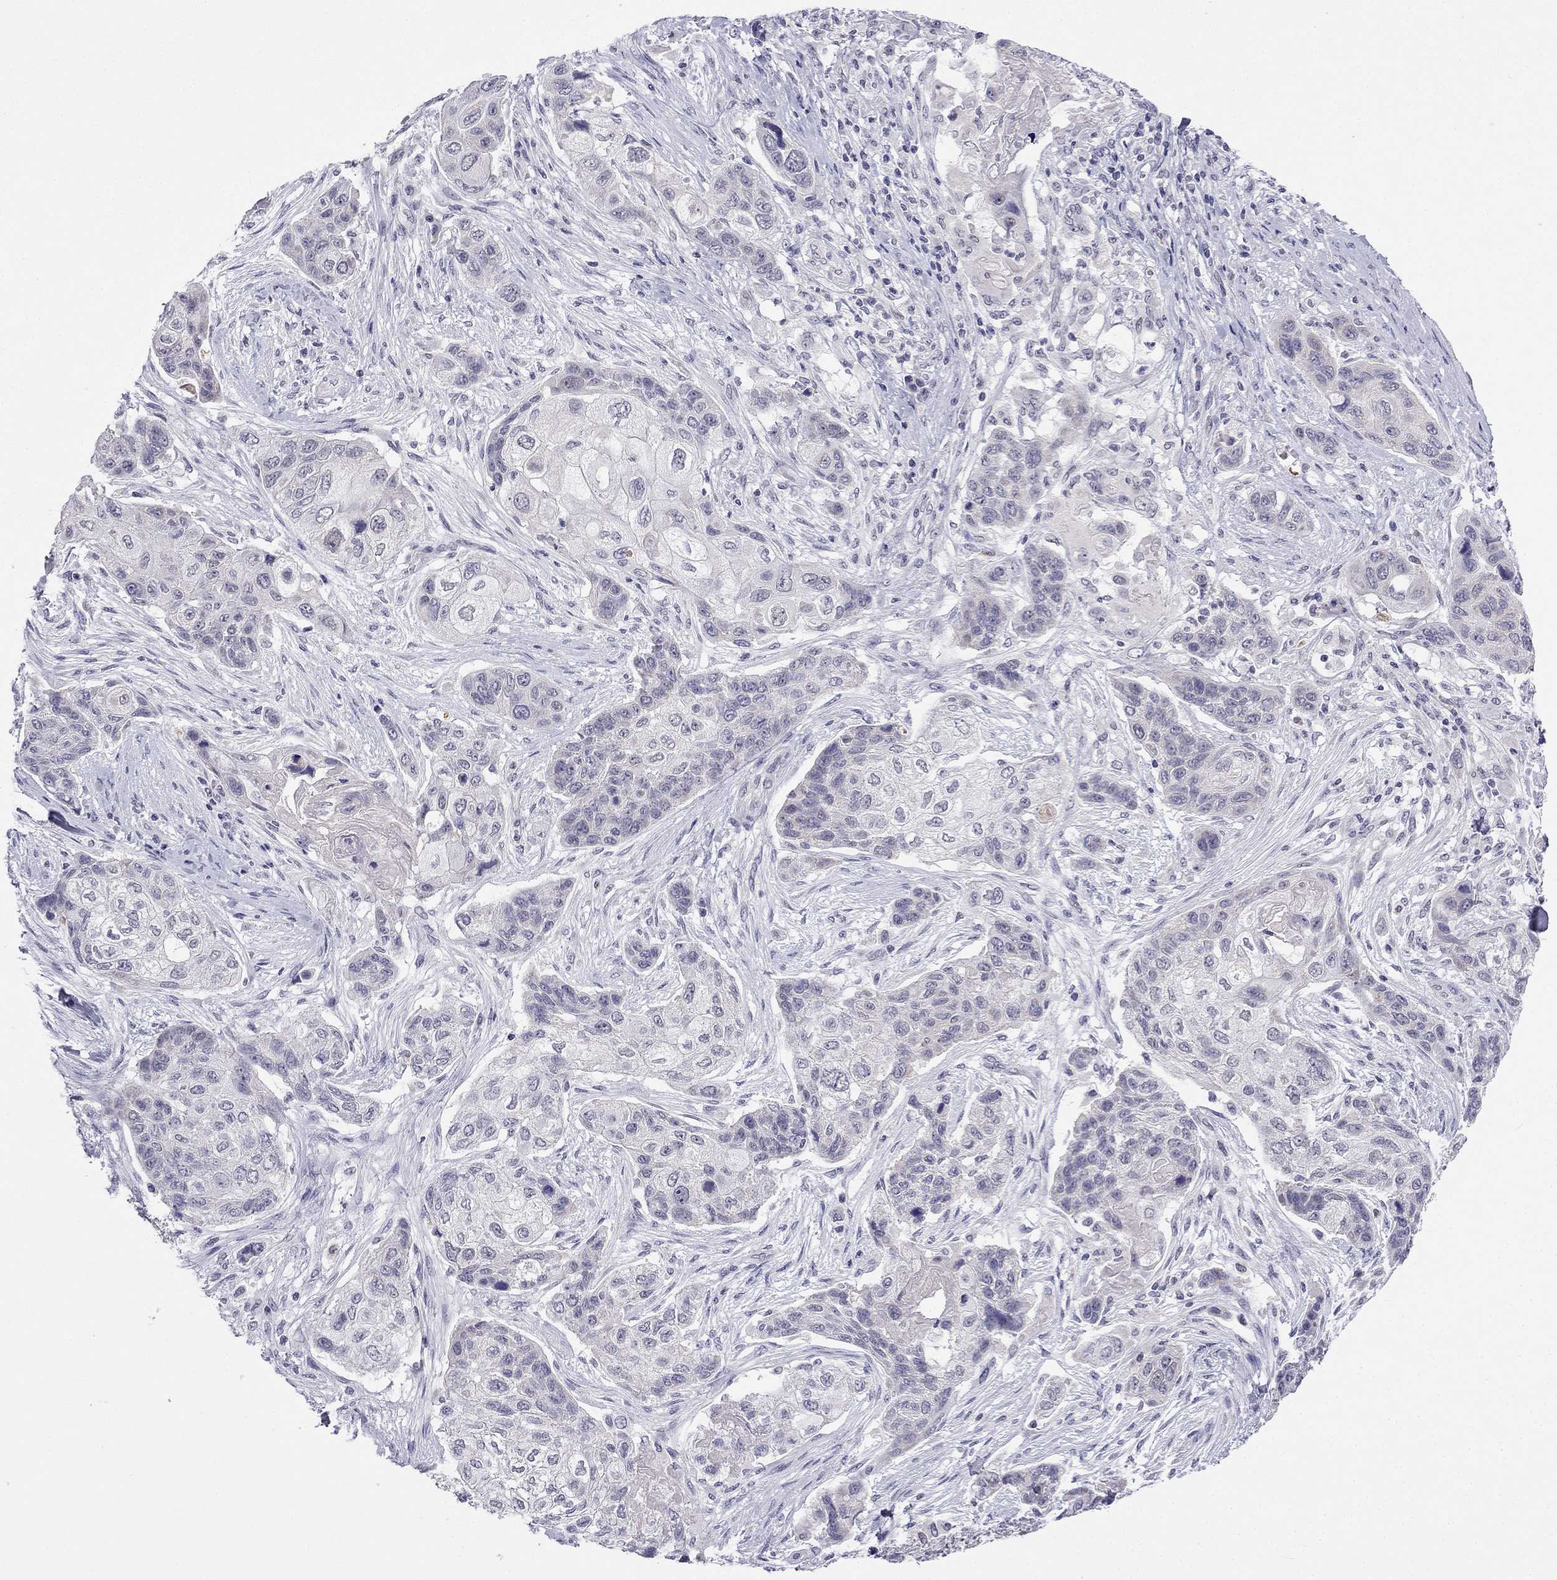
{"staining": {"intensity": "negative", "quantity": "none", "location": "none"}, "tissue": "lung cancer", "cell_type": "Tumor cells", "image_type": "cancer", "snomed": [{"axis": "morphology", "description": "Squamous cell carcinoma, NOS"}, {"axis": "topography", "description": "Lung"}], "caption": "Immunohistochemical staining of squamous cell carcinoma (lung) exhibits no significant positivity in tumor cells.", "gene": "C5orf49", "patient": {"sex": "male", "age": 69}}